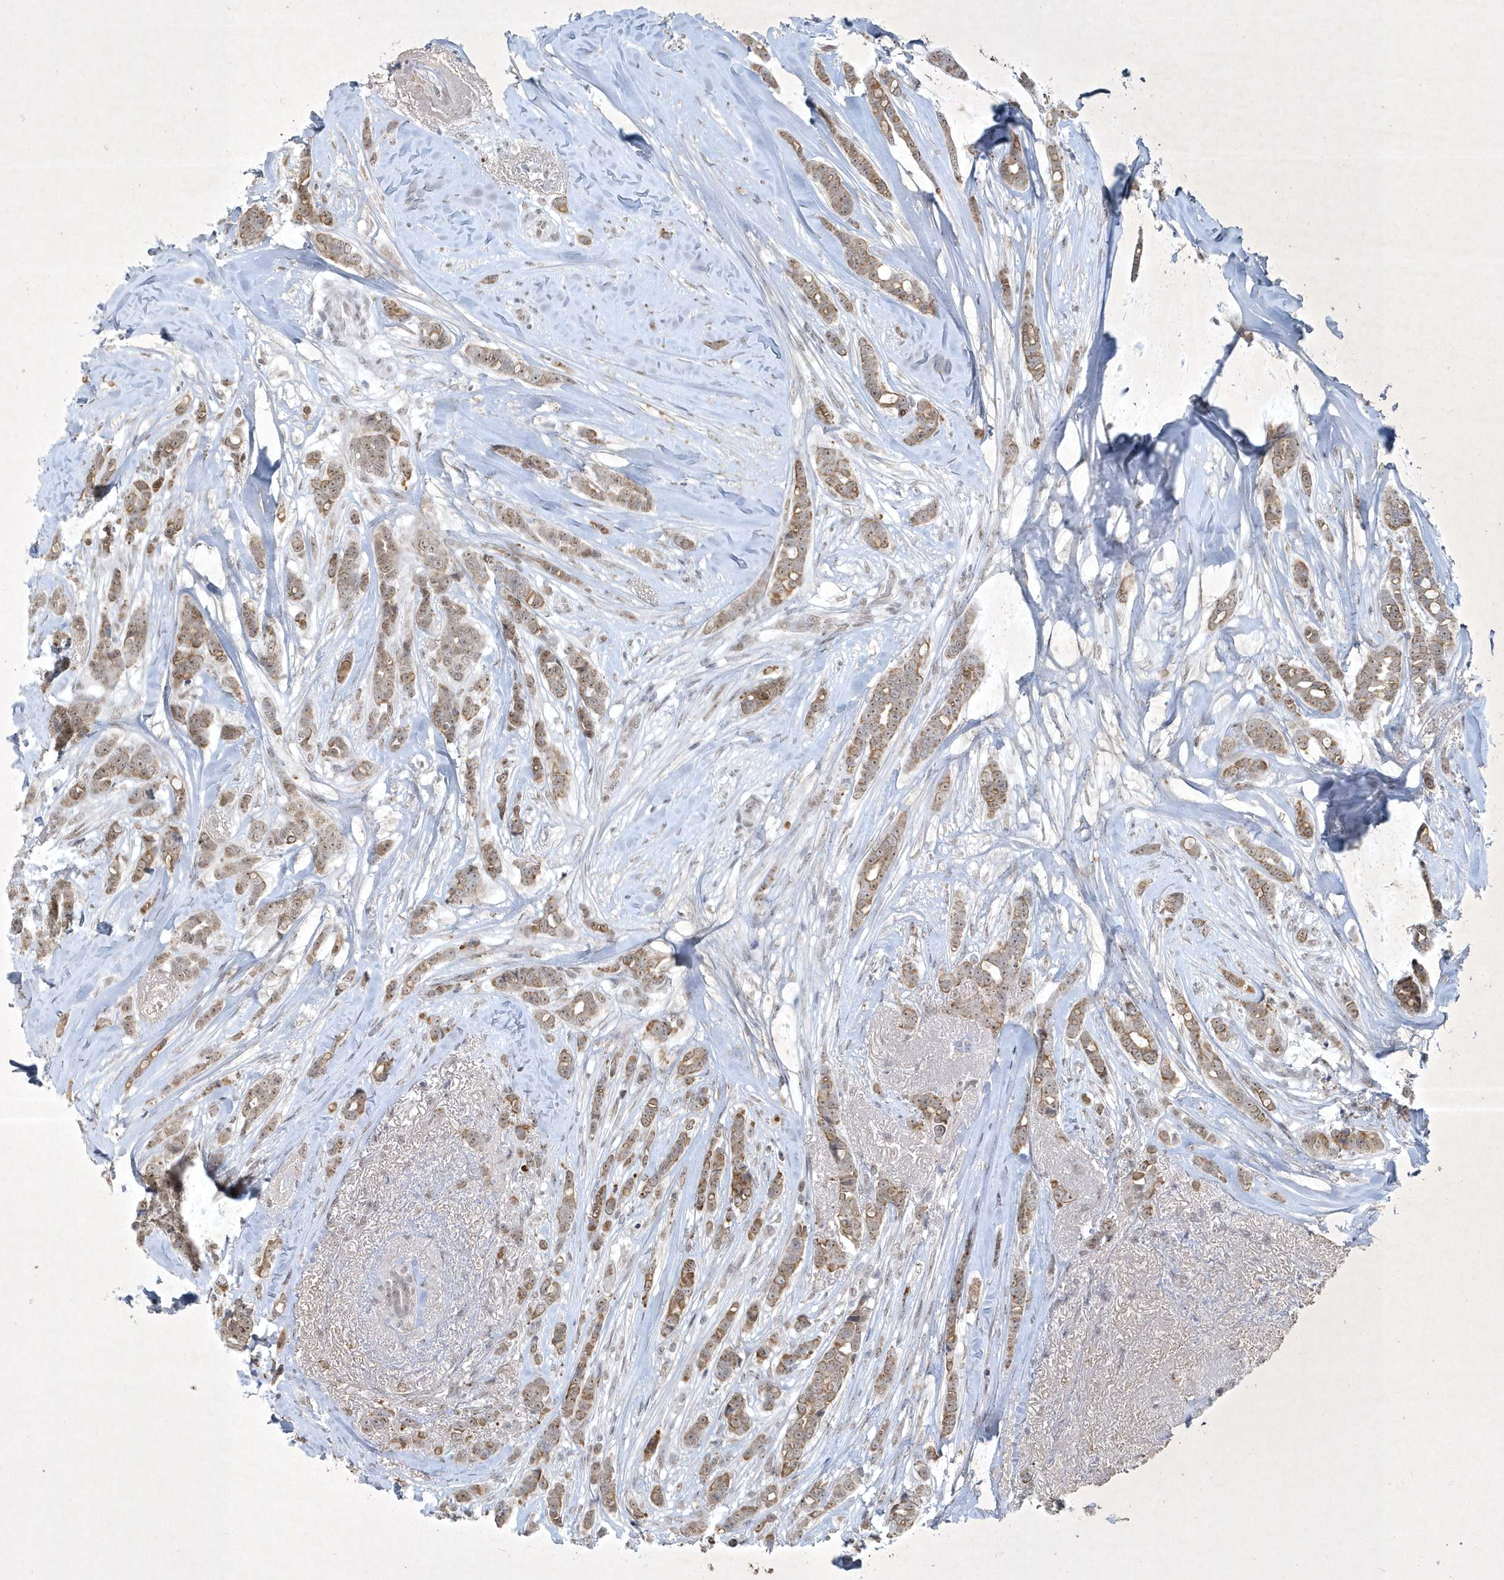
{"staining": {"intensity": "weak", "quantity": ">75%", "location": "cytoplasmic/membranous"}, "tissue": "breast cancer", "cell_type": "Tumor cells", "image_type": "cancer", "snomed": [{"axis": "morphology", "description": "Lobular carcinoma"}, {"axis": "topography", "description": "Breast"}], "caption": "A brown stain shows weak cytoplasmic/membranous positivity of a protein in lobular carcinoma (breast) tumor cells.", "gene": "ZBTB9", "patient": {"sex": "female", "age": 51}}